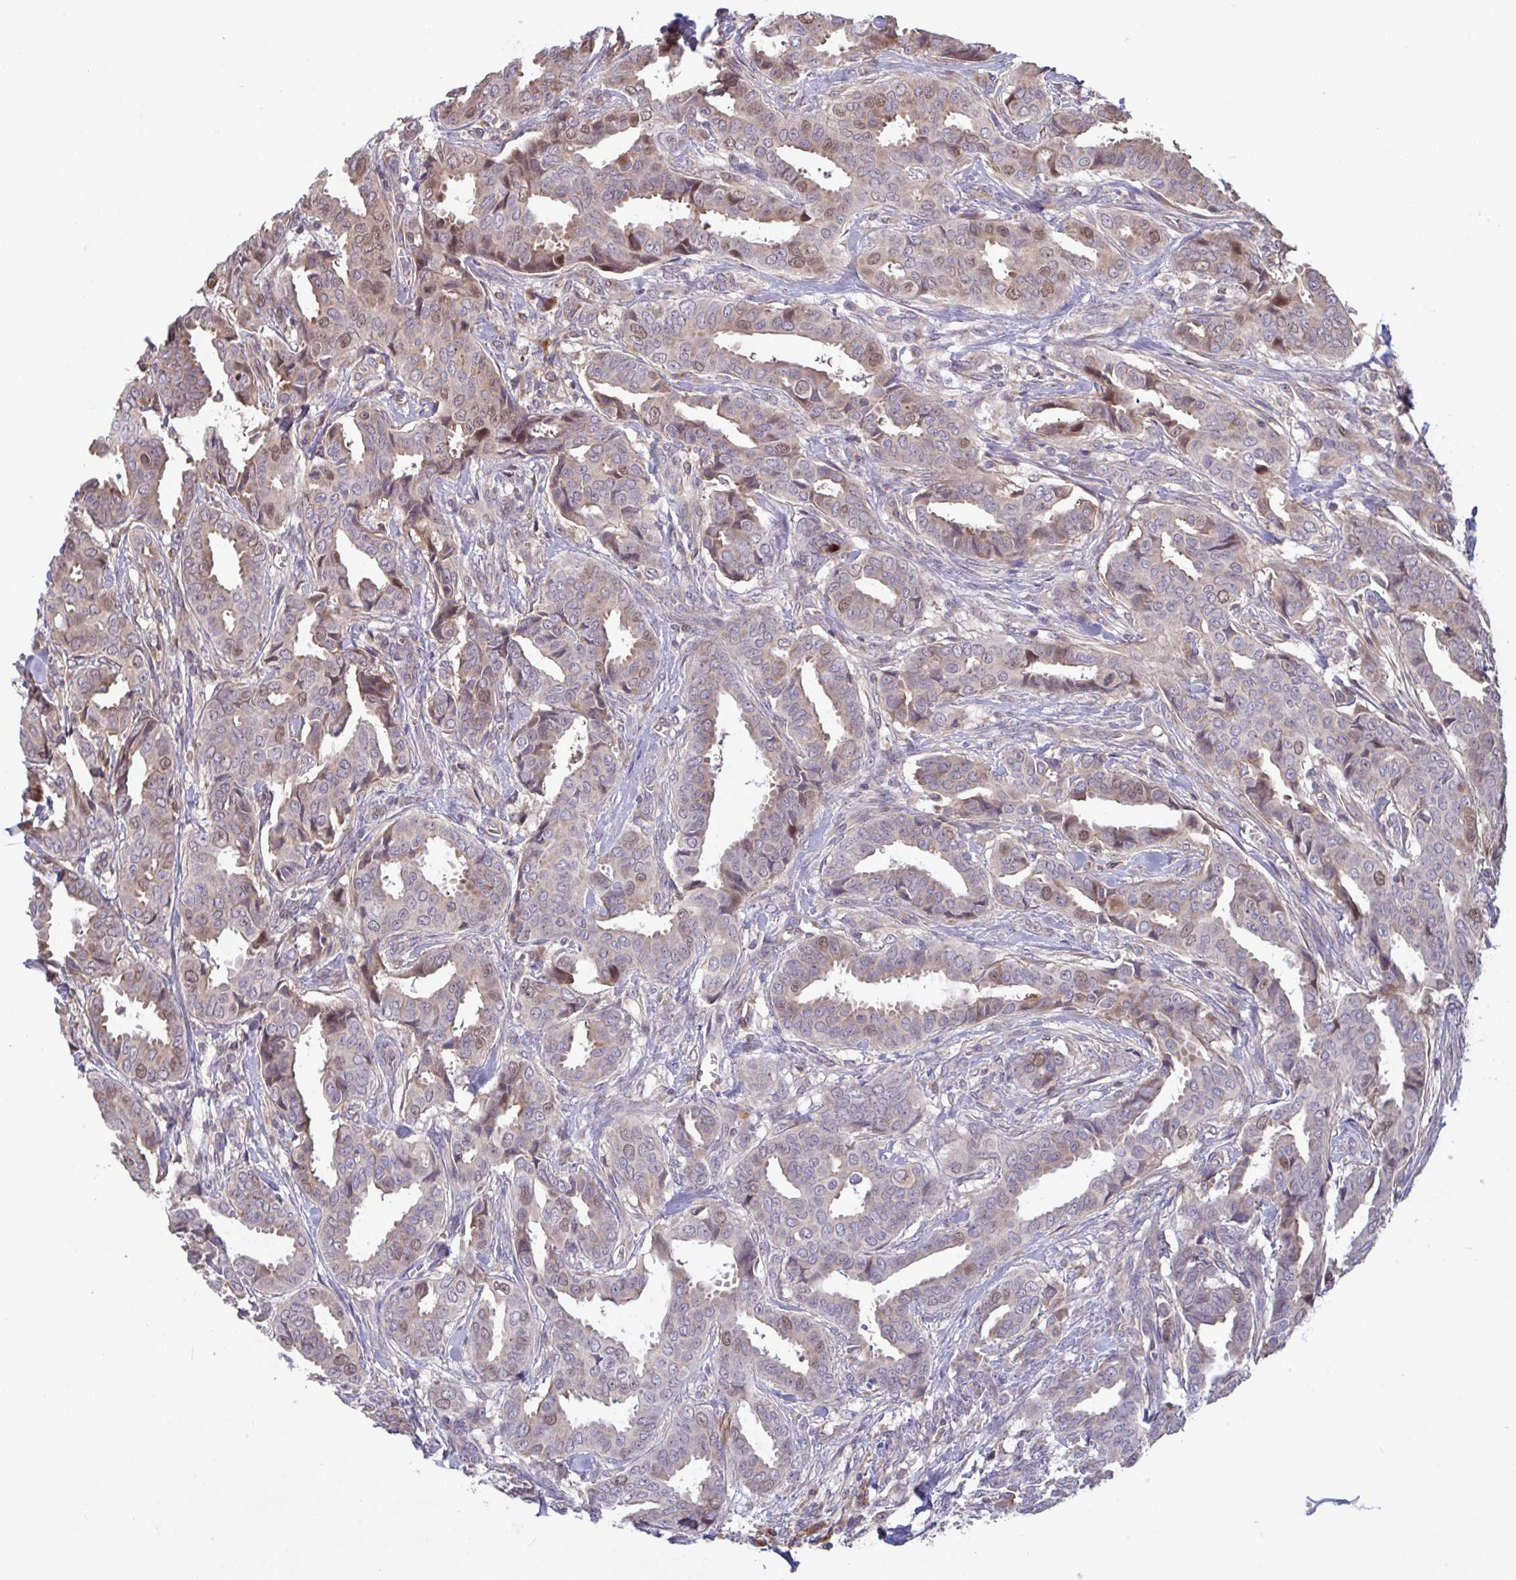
{"staining": {"intensity": "weak", "quantity": "25%-75%", "location": "nuclear"}, "tissue": "breast cancer", "cell_type": "Tumor cells", "image_type": "cancer", "snomed": [{"axis": "morphology", "description": "Duct carcinoma"}, {"axis": "topography", "description": "Breast"}], "caption": "About 25%-75% of tumor cells in human breast intraductal carcinoma show weak nuclear protein staining as visualized by brown immunohistochemical staining.", "gene": "IL1R1", "patient": {"sex": "female", "age": 45}}